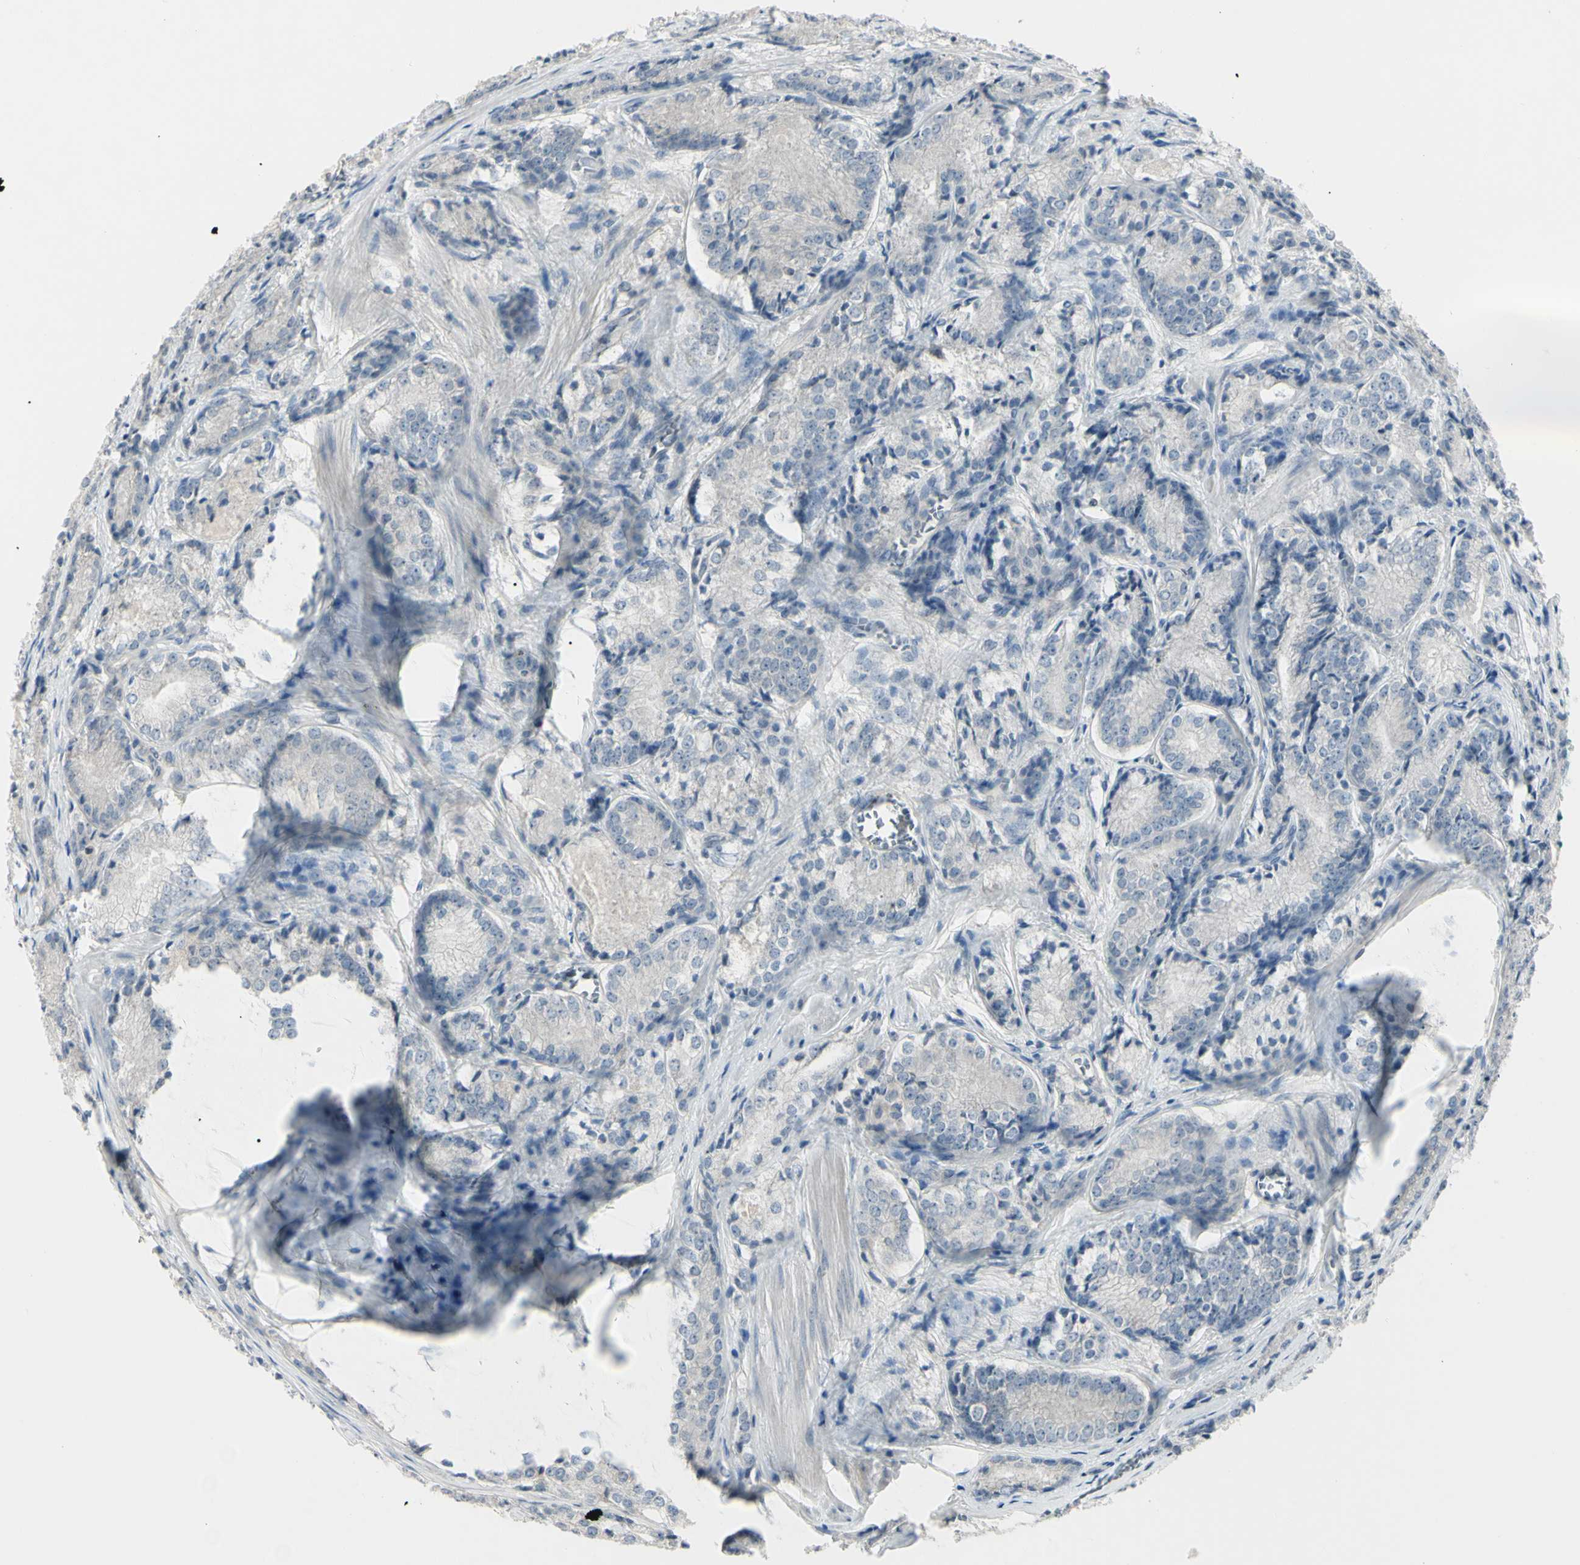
{"staining": {"intensity": "negative", "quantity": "none", "location": "none"}, "tissue": "prostate cancer", "cell_type": "Tumor cells", "image_type": "cancer", "snomed": [{"axis": "morphology", "description": "Adenocarcinoma, Low grade"}, {"axis": "topography", "description": "Prostate"}], "caption": "Human prostate cancer (adenocarcinoma (low-grade)) stained for a protein using immunohistochemistry (IHC) reveals no expression in tumor cells.", "gene": "PIAS4", "patient": {"sex": "male", "age": 60}}